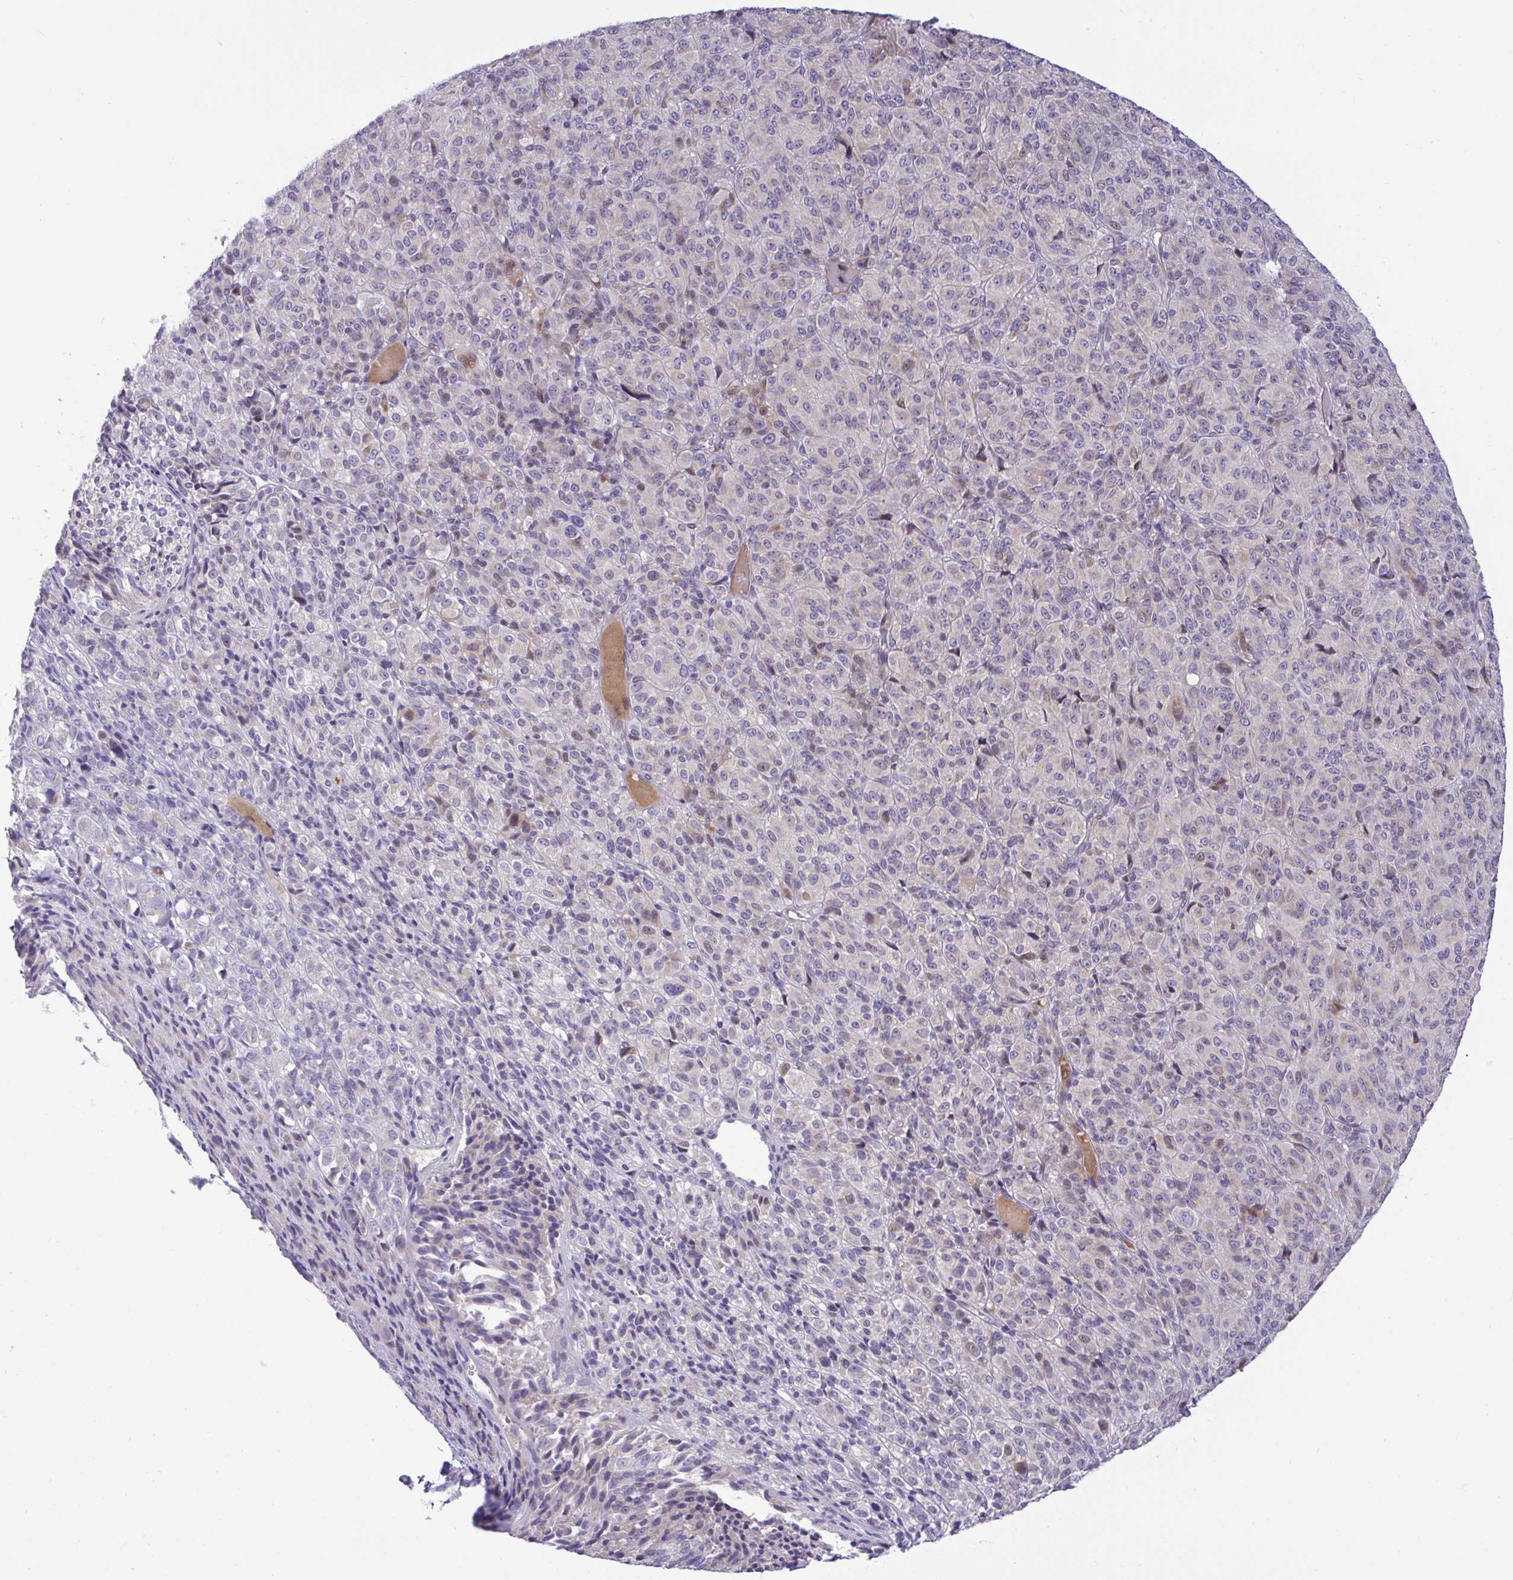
{"staining": {"intensity": "negative", "quantity": "none", "location": "none"}, "tissue": "melanoma", "cell_type": "Tumor cells", "image_type": "cancer", "snomed": [{"axis": "morphology", "description": "Malignant melanoma, Metastatic site"}, {"axis": "topography", "description": "Brain"}], "caption": "Immunohistochemistry micrograph of neoplastic tissue: melanoma stained with DAB (3,3'-diaminobenzidine) exhibits no significant protein expression in tumor cells.", "gene": "EPOP", "patient": {"sex": "female", "age": 56}}